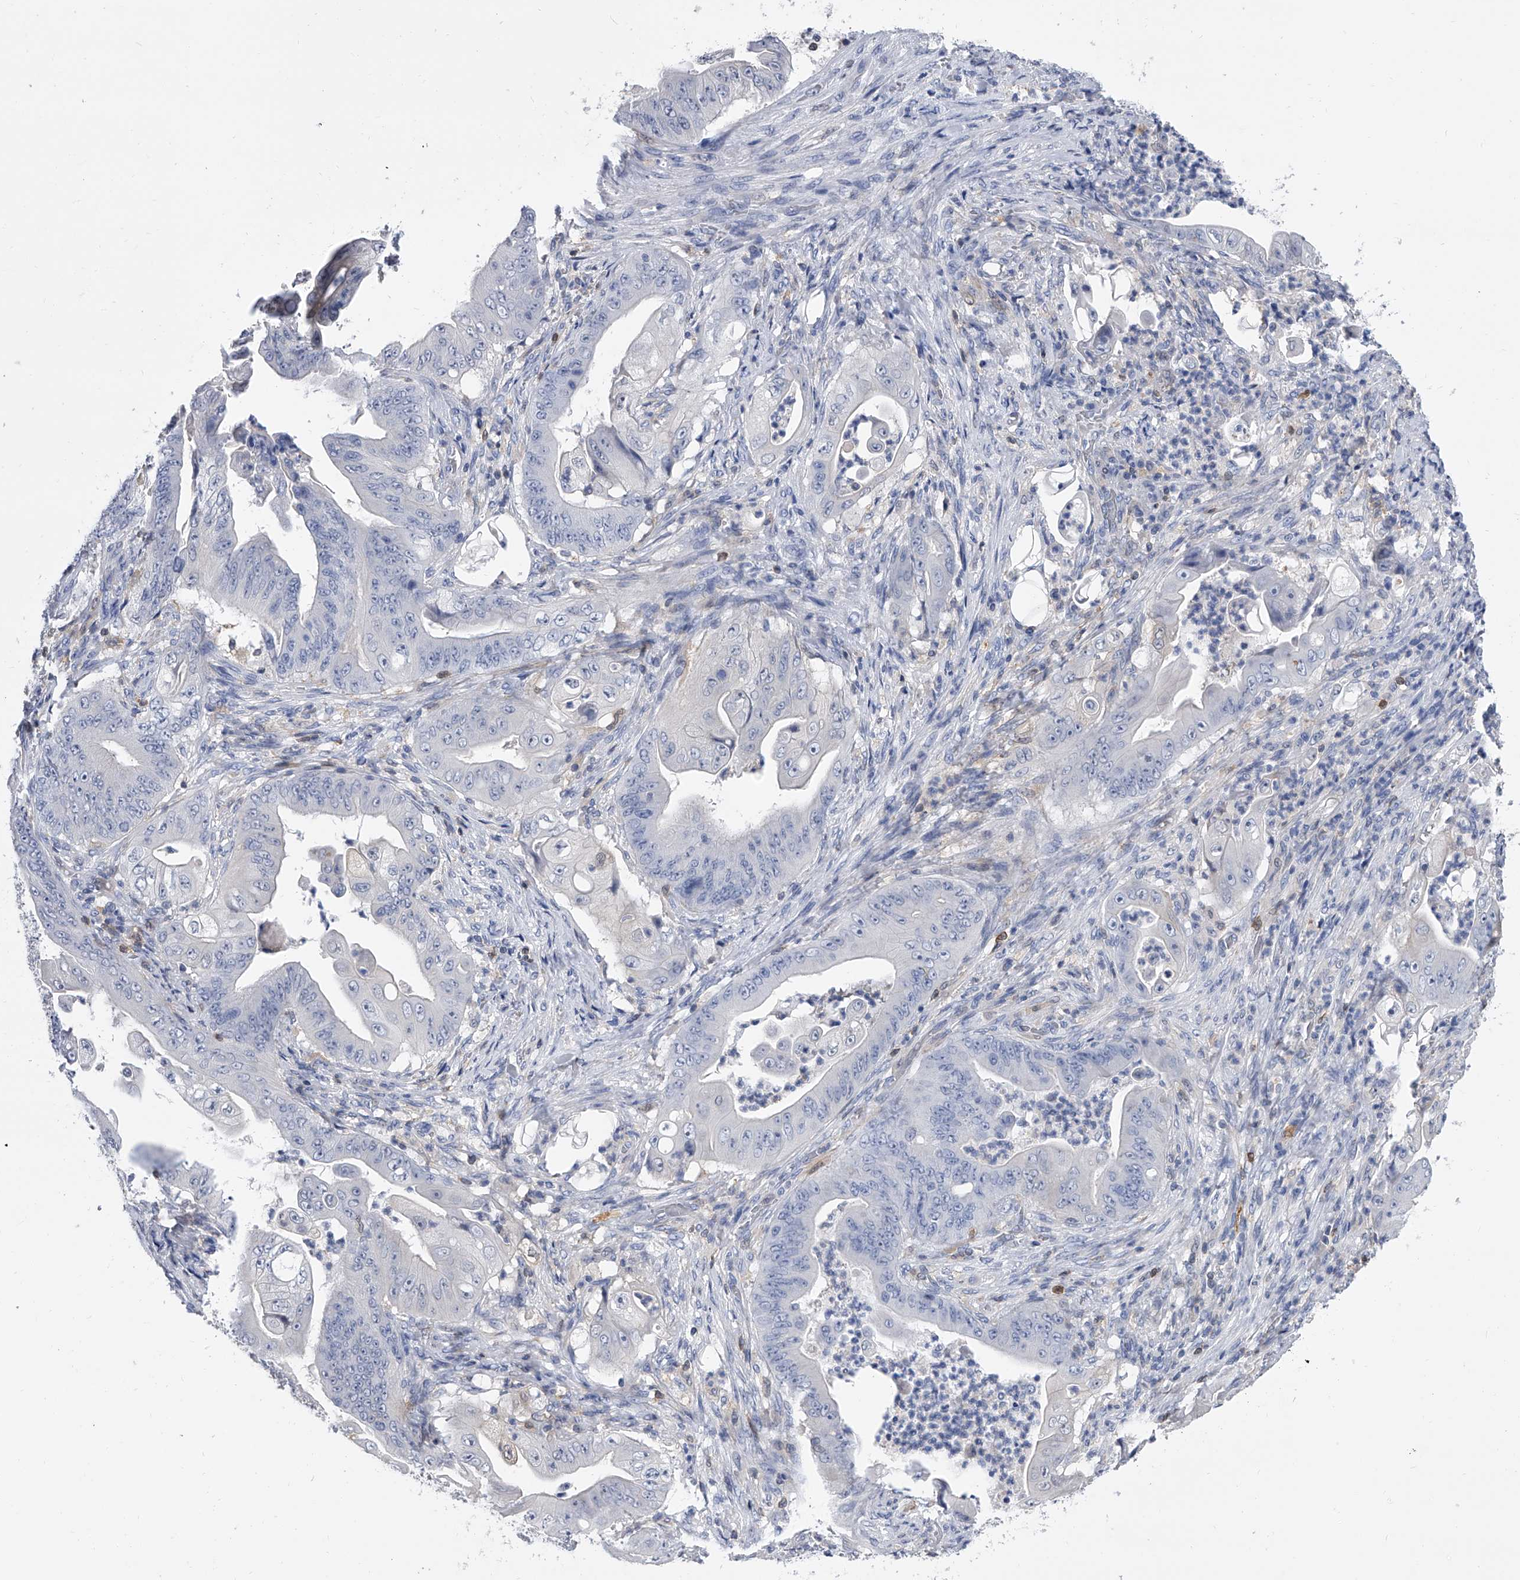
{"staining": {"intensity": "negative", "quantity": "none", "location": "none"}, "tissue": "stomach cancer", "cell_type": "Tumor cells", "image_type": "cancer", "snomed": [{"axis": "morphology", "description": "Adenocarcinoma, NOS"}, {"axis": "topography", "description": "Stomach"}], "caption": "Tumor cells show no significant staining in stomach cancer.", "gene": "SERPINB9", "patient": {"sex": "female", "age": 73}}